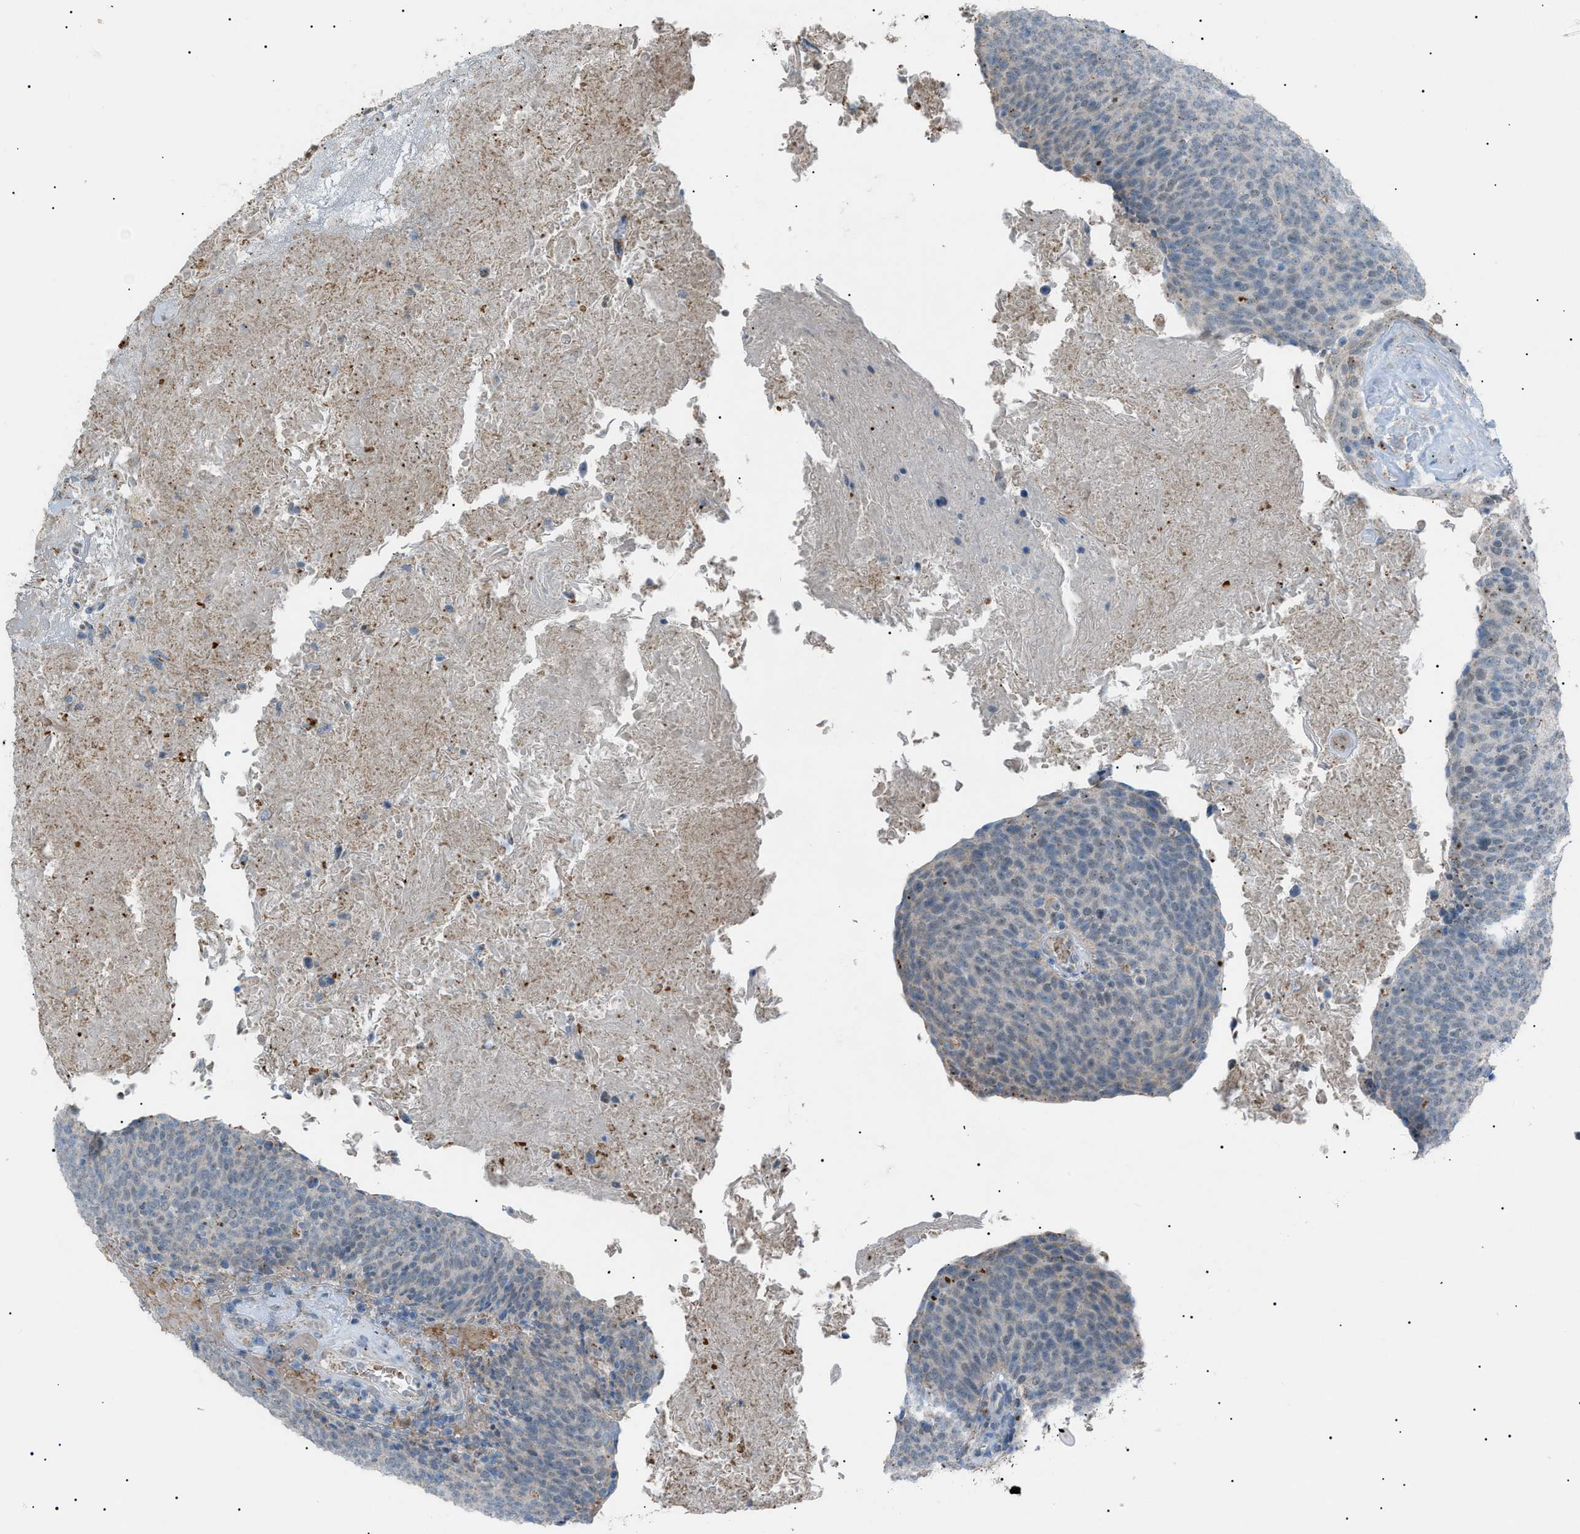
{"staining": {"intensity": "weak", "quantity": "<25%", "location": "nuclear"}, "tissue": "head and neck cancer", "cell_type": "Tumor cells", "image_type": "cancer", "snomed": [{"axis": "morphology", "description": "Squamous cell carcinoma, NOS"}, {"axis": "morphology", "description": "Squamous cell carcinoma, metastatic, NOS"}, {"axis": "topography", "description": "Lymph node"}, {"axis": "topography", "description": "Head-Neck"}], "caption": "A photomicrograph of human head and neck cancer is negative for staining in tumor cells.", "gene": "ZNF516", "patient": {"sex": "male", "age": 62}}